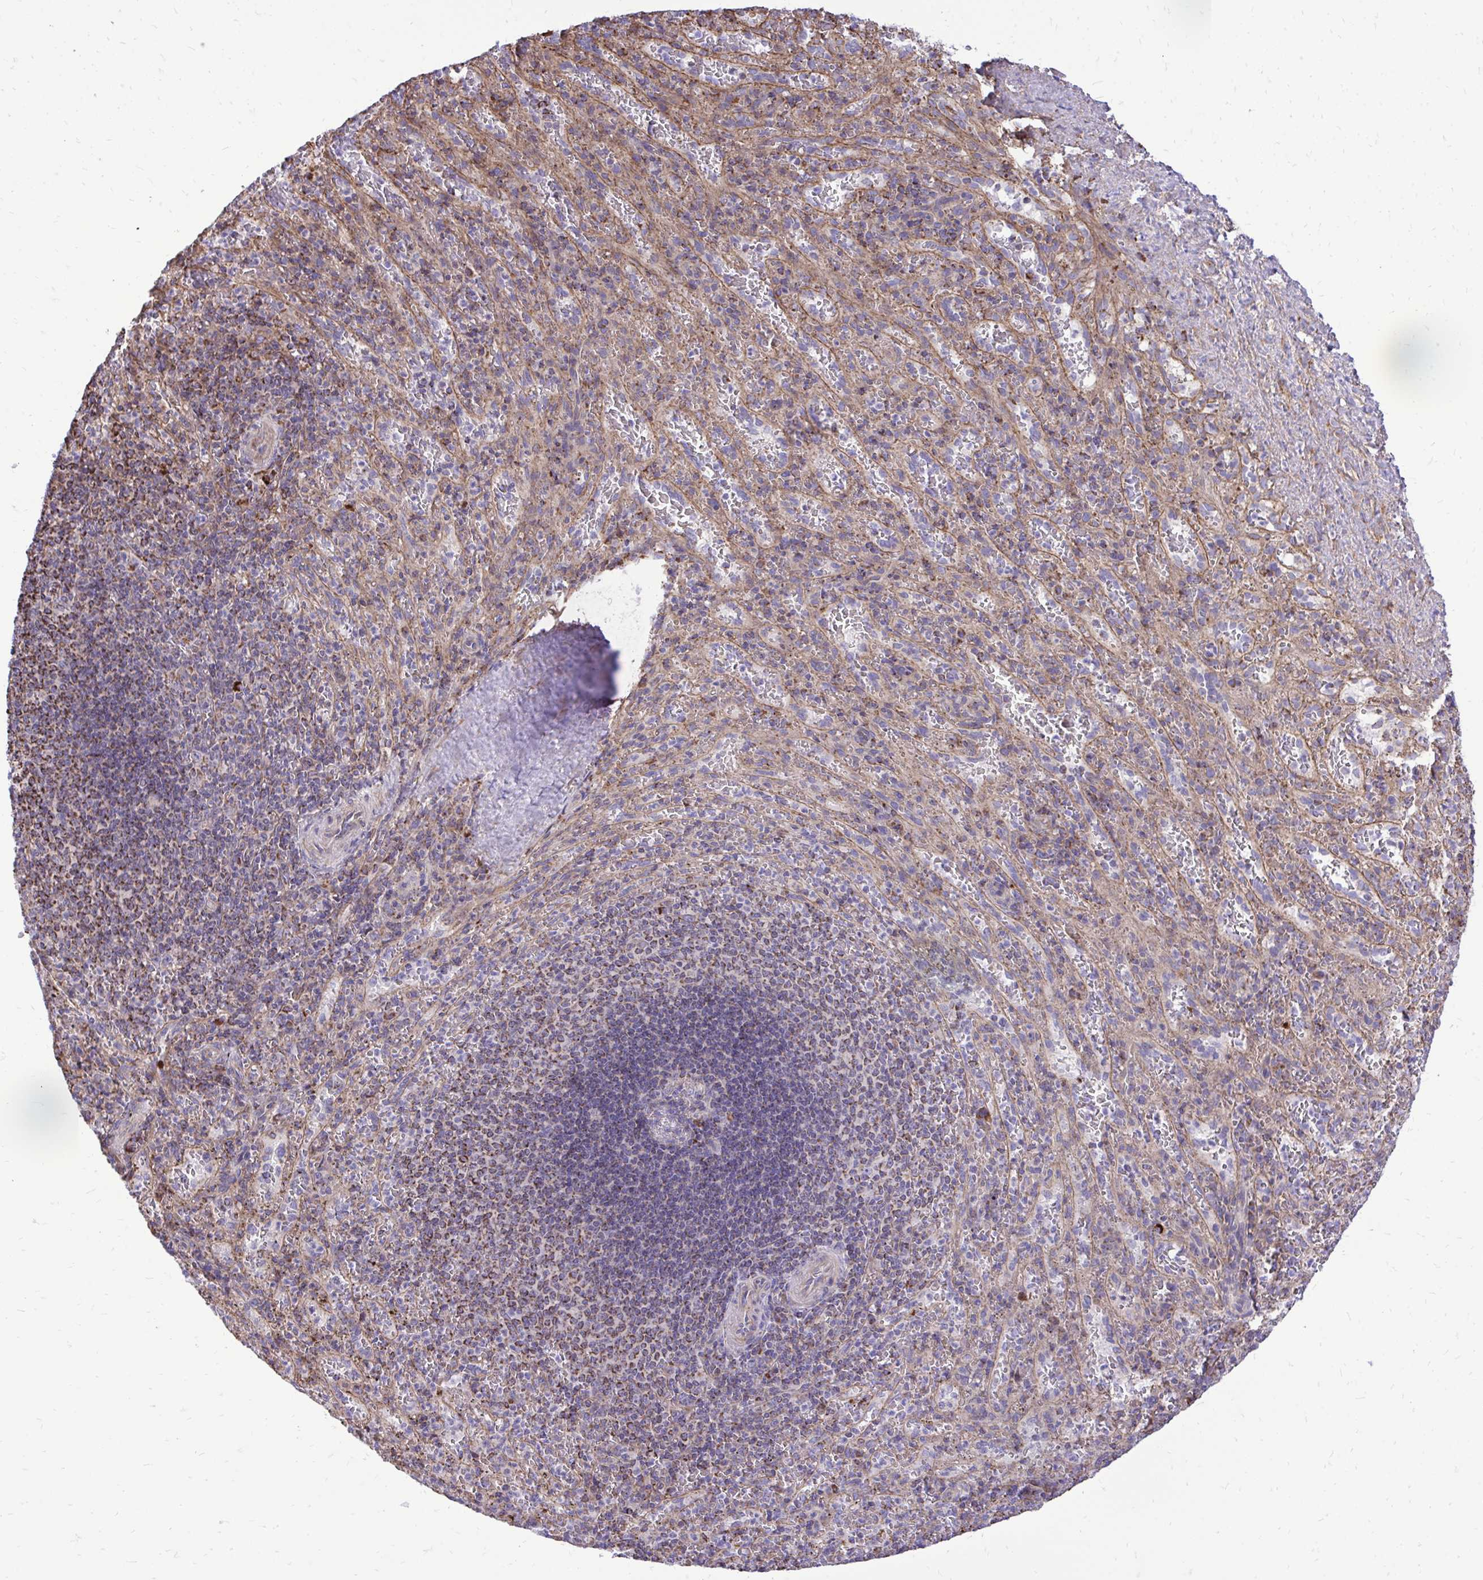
{"staining": {"intensity": "negative", "quantity": "none", "location": "none"}, "tissue": "spleen", "cell_type": "Cells in red pulp", "image_type": "normal", "snomed": [{"axis": "morphology", "description": "Normal tissue, NOS"}, {"axis": "topography", "description": "Spleen"}], "caption": "IHC histopathology image of unremarkable human spleen stained for a protein (brown), which displays no positivity in cells in red pulp. (Stains: DAB (3,3'-diaminobenzidine) immunohistochemistry with hematoxylin counter stain, Microscopy: brightfield microscopy at high magnification).", "gene": "ATP13A2", "patient": {"sex": "male", "age": 57}}